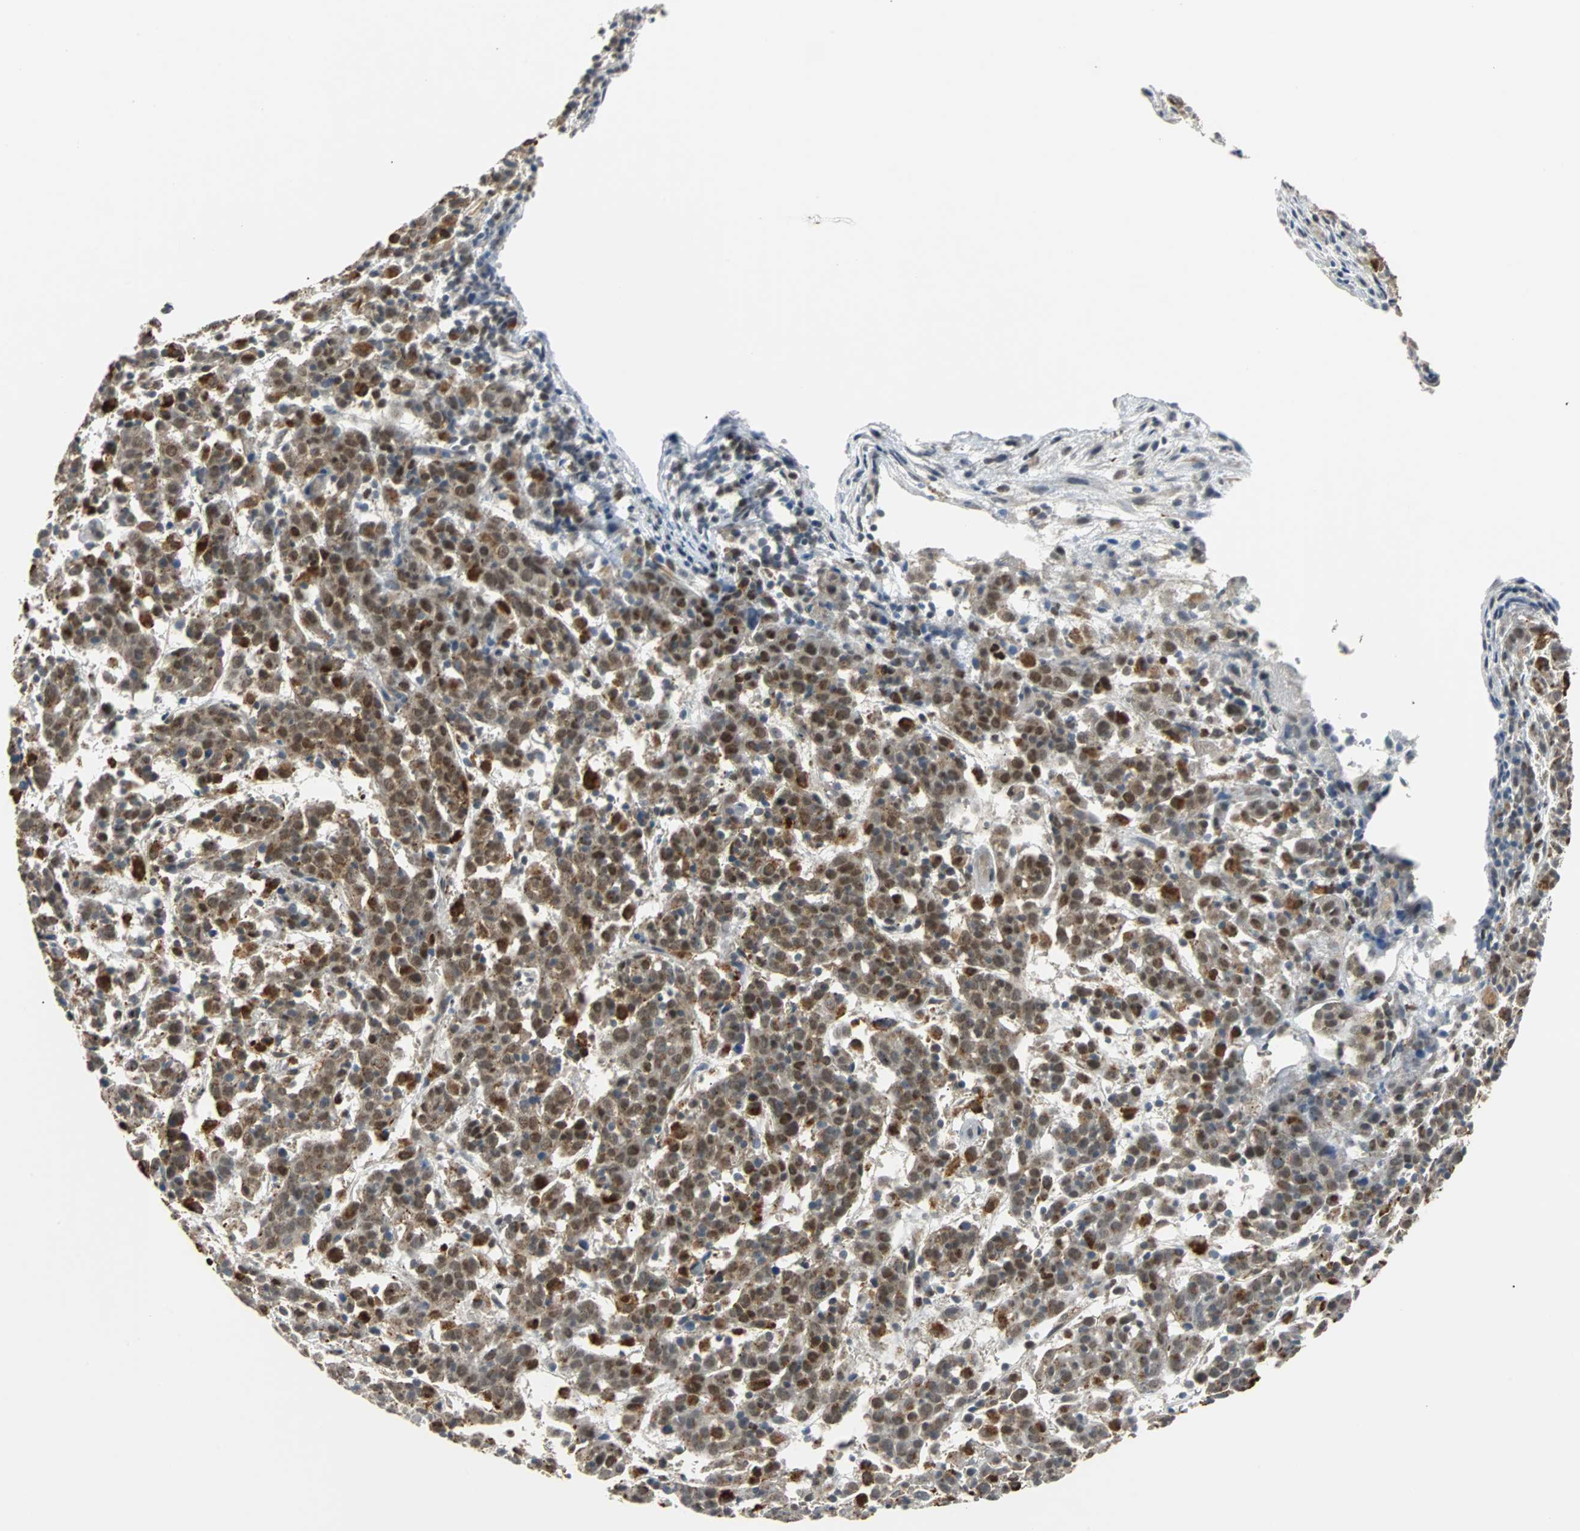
{"staining": {"intensity": "moderate", "quantity": ">75%", "location": "cytoplasmic/membranous,nuclear"}, "tissue": "cervical cancer", "cell_type": "Tumor cells", "image_type": "cancer", "snomed": [{"axis": "morphology", "description": "Normal tissue, NOS"}, {"axis": "morphology", "description": "Squamous cell carcinoma, NOS"}, {"axis": "topography", "description": "Cervix"}], "caption": "Approximately >75% of tumor cells in cervical cancer show moderate cytoplasmic/membranous and nuclear protein expression as visualized by brown immunohistochemical staining.", "gene": "HLX", "patient": {"sex": "female", "age": 67}}